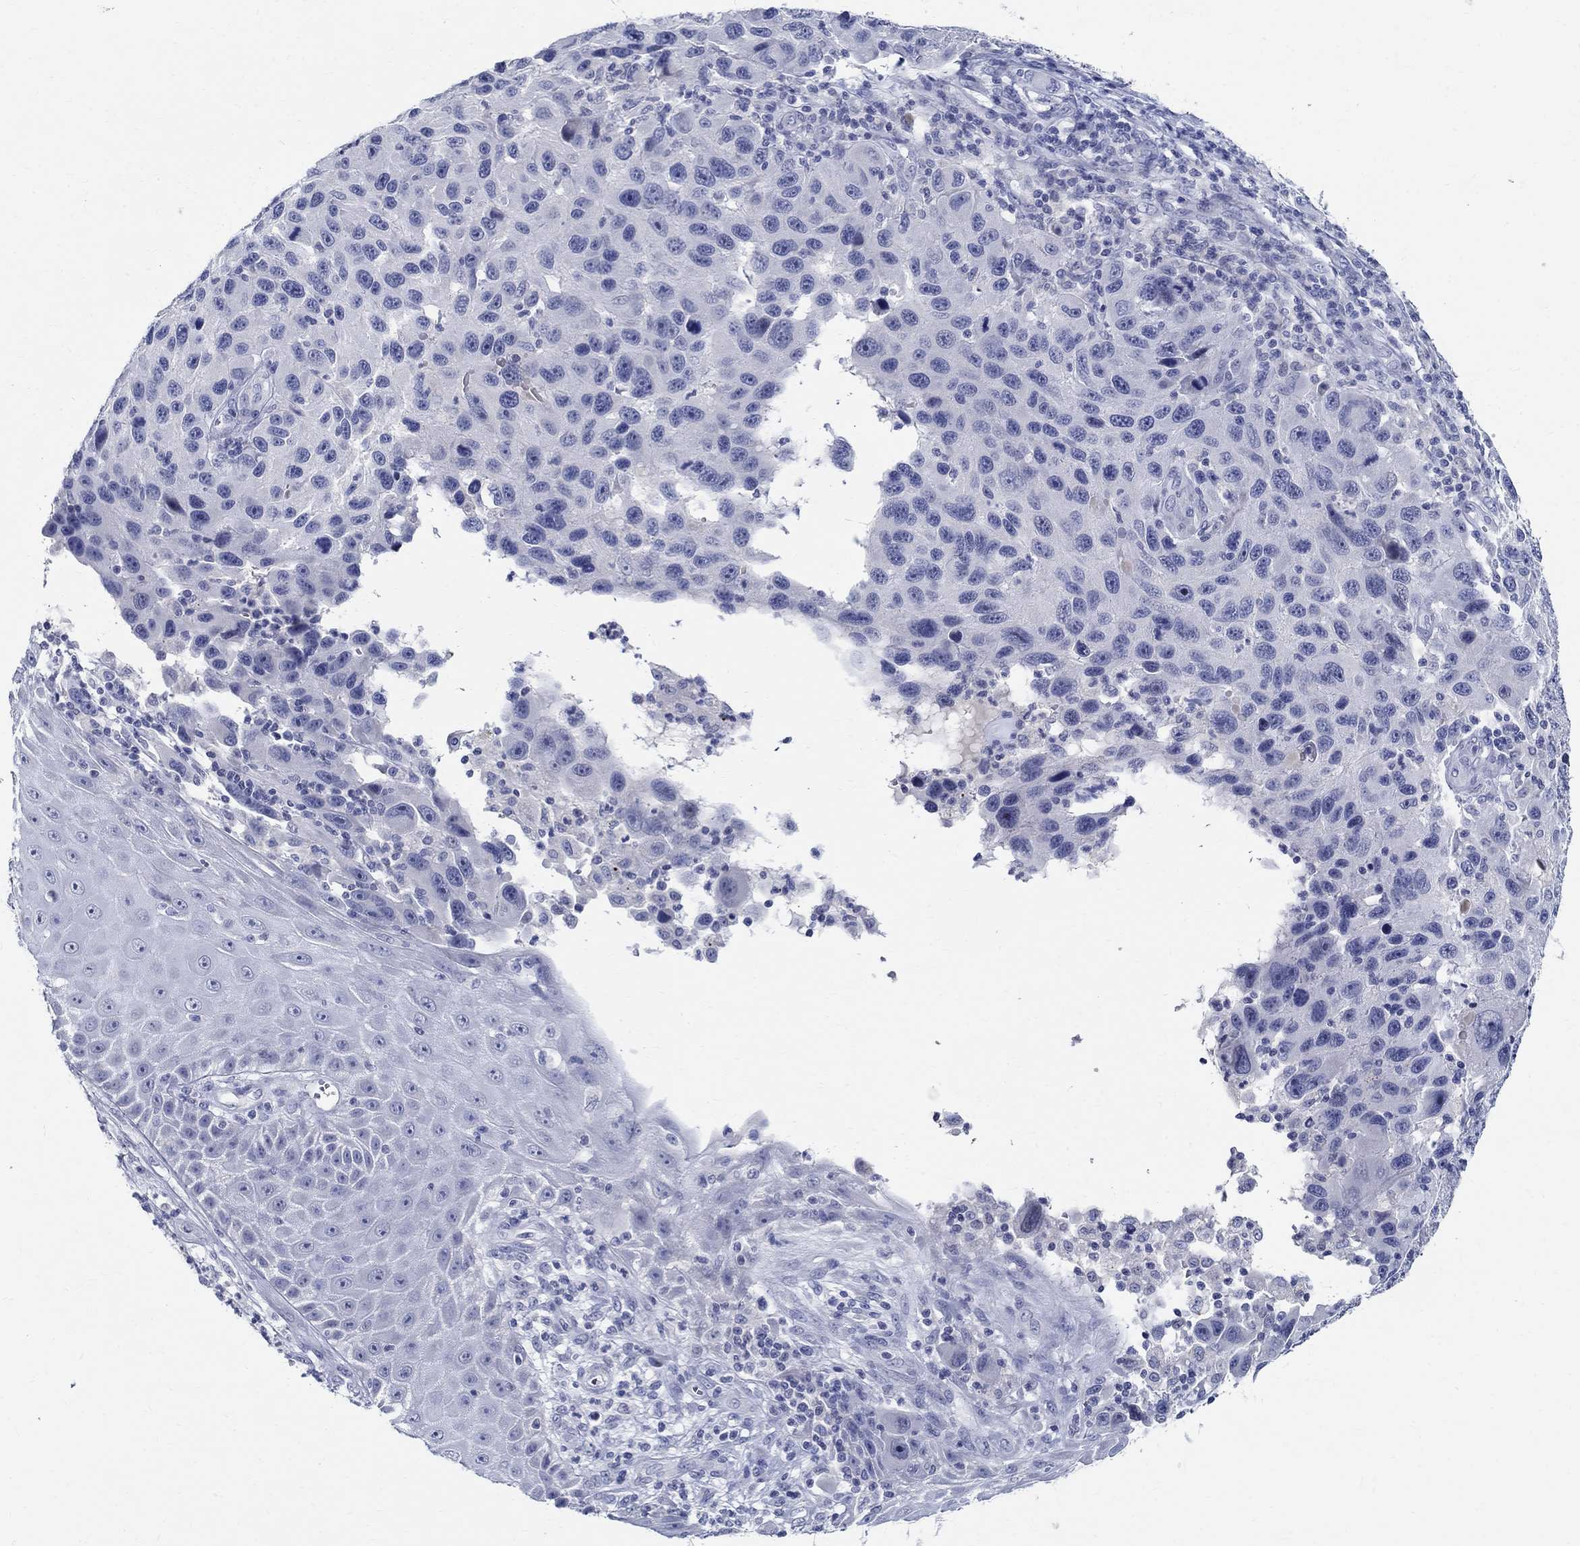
{"staining": {"intensity": "negative", "quantity": "none", "location": "none"}, "tissue": "melanoma", "cell_type": "Tumor cells", "image_type": "cancer", "snomed": [{"axis": "morphology", "description": "Malignant melanoma, NOS"}, {"axis": "topography", "description": "Skin"}], "caption": "A high-resolution micrograph shows immunohistochemistry staining of malignant melanoma, which reveals no significant positivity in tumor cells.", "gene": "CETN1", "patient": {"sex": "male", "age": 53}}